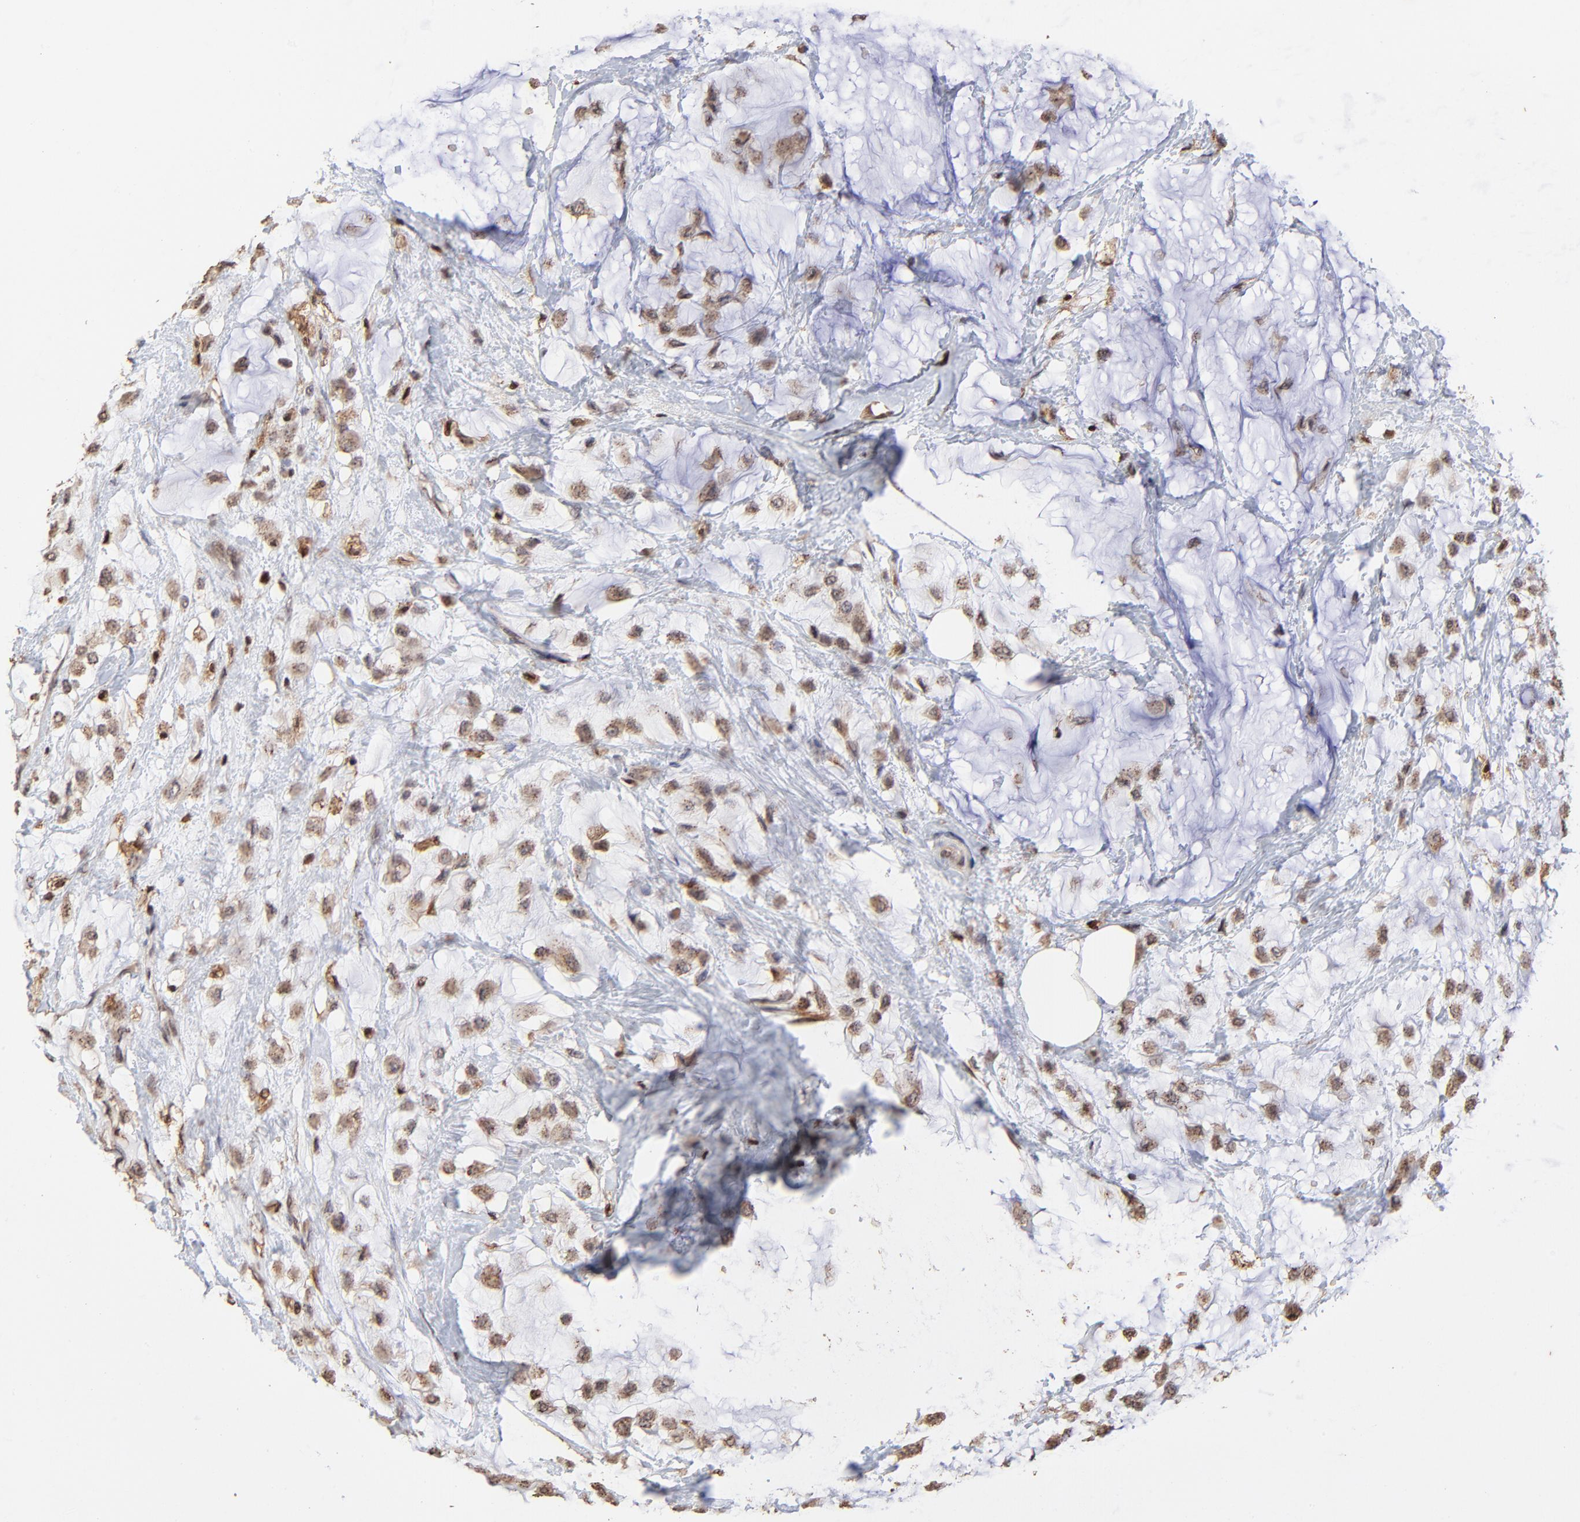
{"staining": {"intensity": "weak", "quantity": ">75%", "location": "cytoplasmic/membranous"}, "tissue": "breast cancer", "cell_type": "Tumor cells", "image_type": "cancer", "snomed": [{"axis": "morphology", "description": "Lobular carcinoma"}, {"axis": "topography", "description": "Breast"}], "caption": "Weak cytoplasmic/membranous staining for a protein is present in approximately >75% of tumor cells of breast cancer (lobular carcinoma) using IHC.", "gene": "CASP1", "patient": {"sex": "female", "age": 85}}